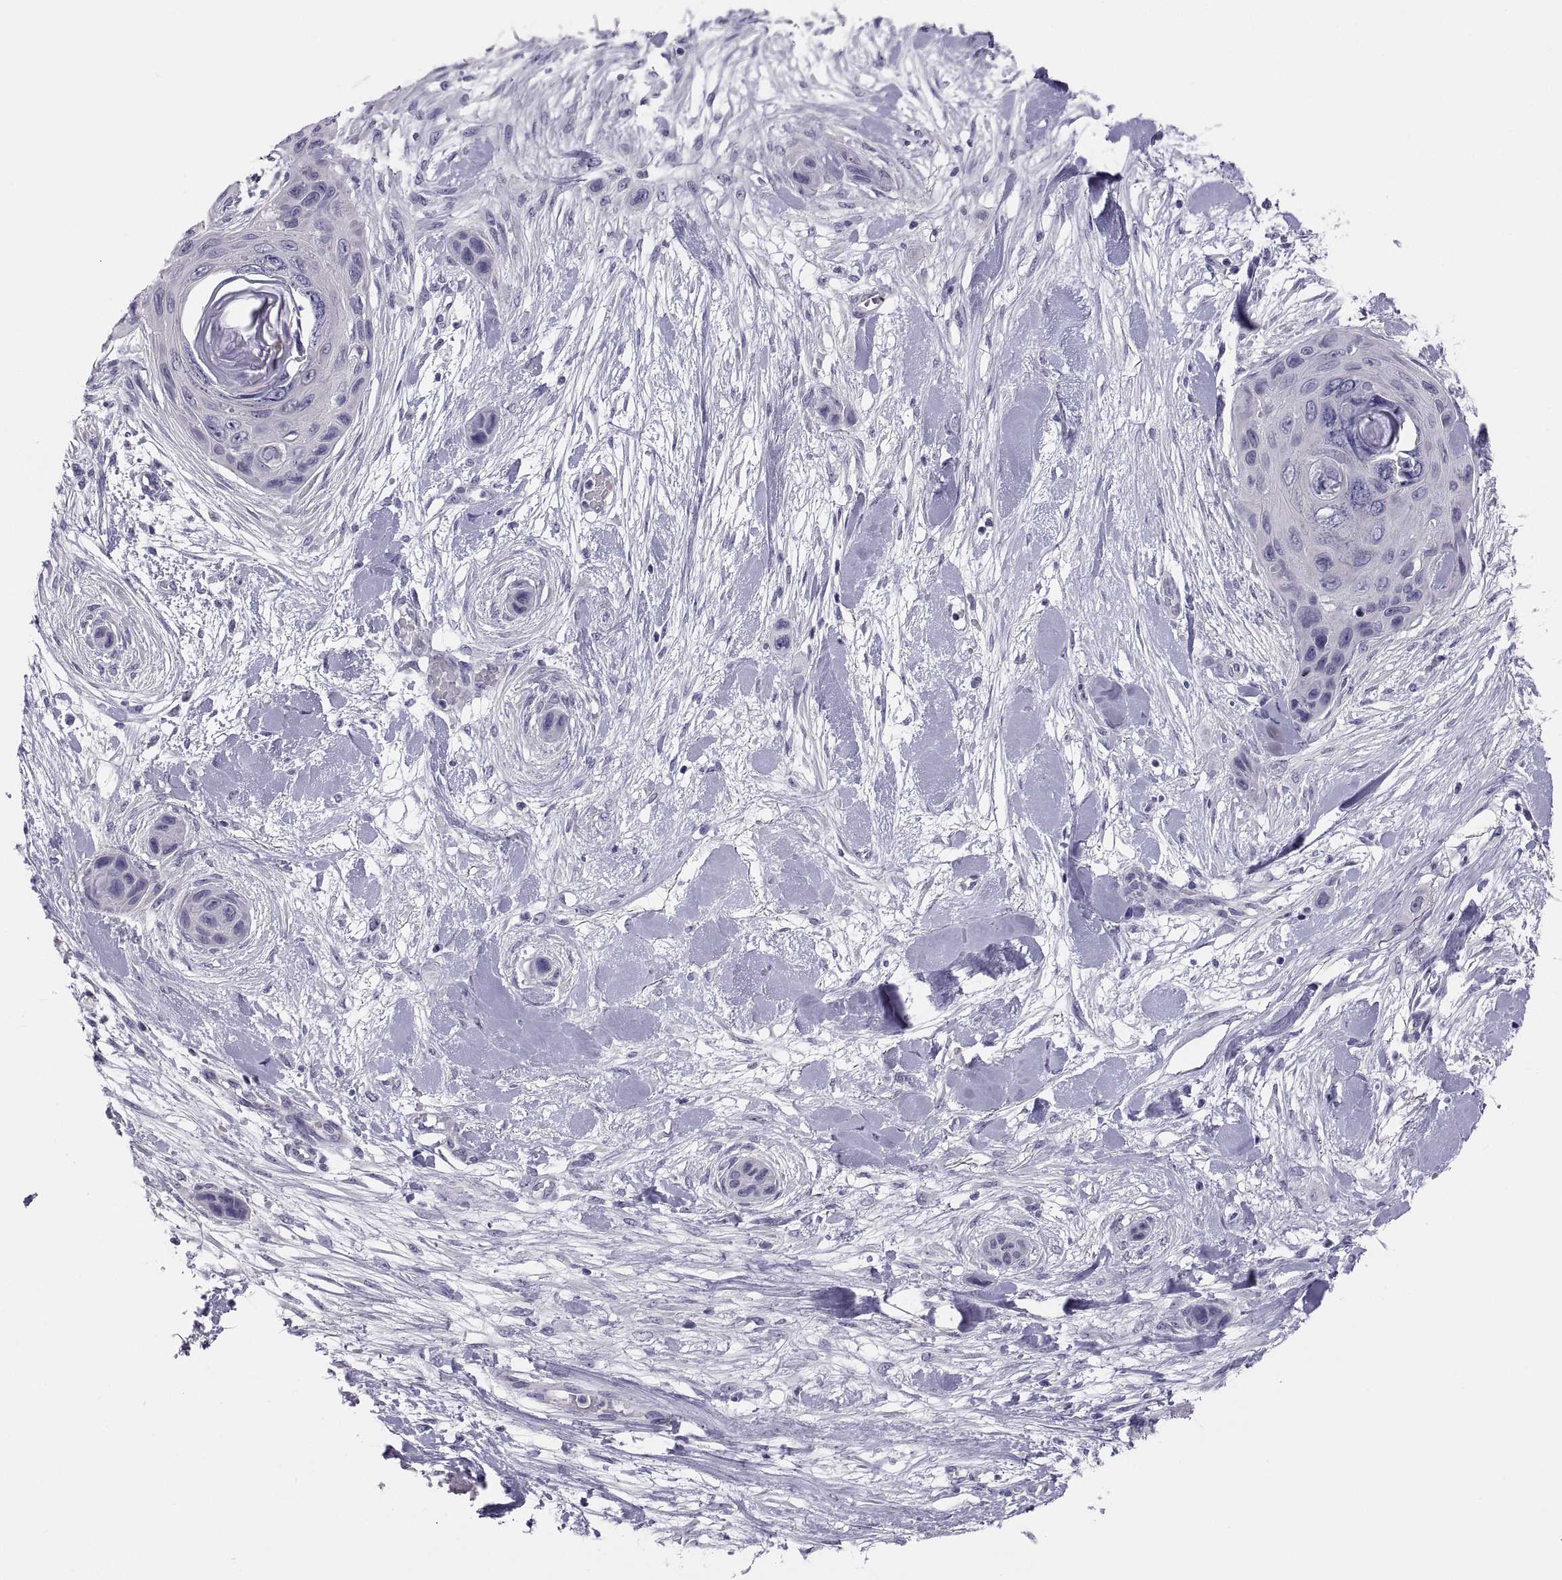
{"staining": {"intensity": "negative", "quantity": "none", "location": "none"}, "tissue": "skin cancer", "cell_type": "Tumor cells", "image_type": "cancer", "snomed": [{"axis": "morphology", "description": "Squamous cell carcinoma, NOS"}, {"axis": "topography", "description": "Skin"}], "caption": "This is a micrograph of immunohistochemistry staining of skin cancer (squamous cell carcinoma), which shows no positivity in tumor cells. (DAB immunohistochemistry visualized using brightfield microscopy, high magnification).", "gene": "STRC", "patient": {"sex": "male", "age": 82}}